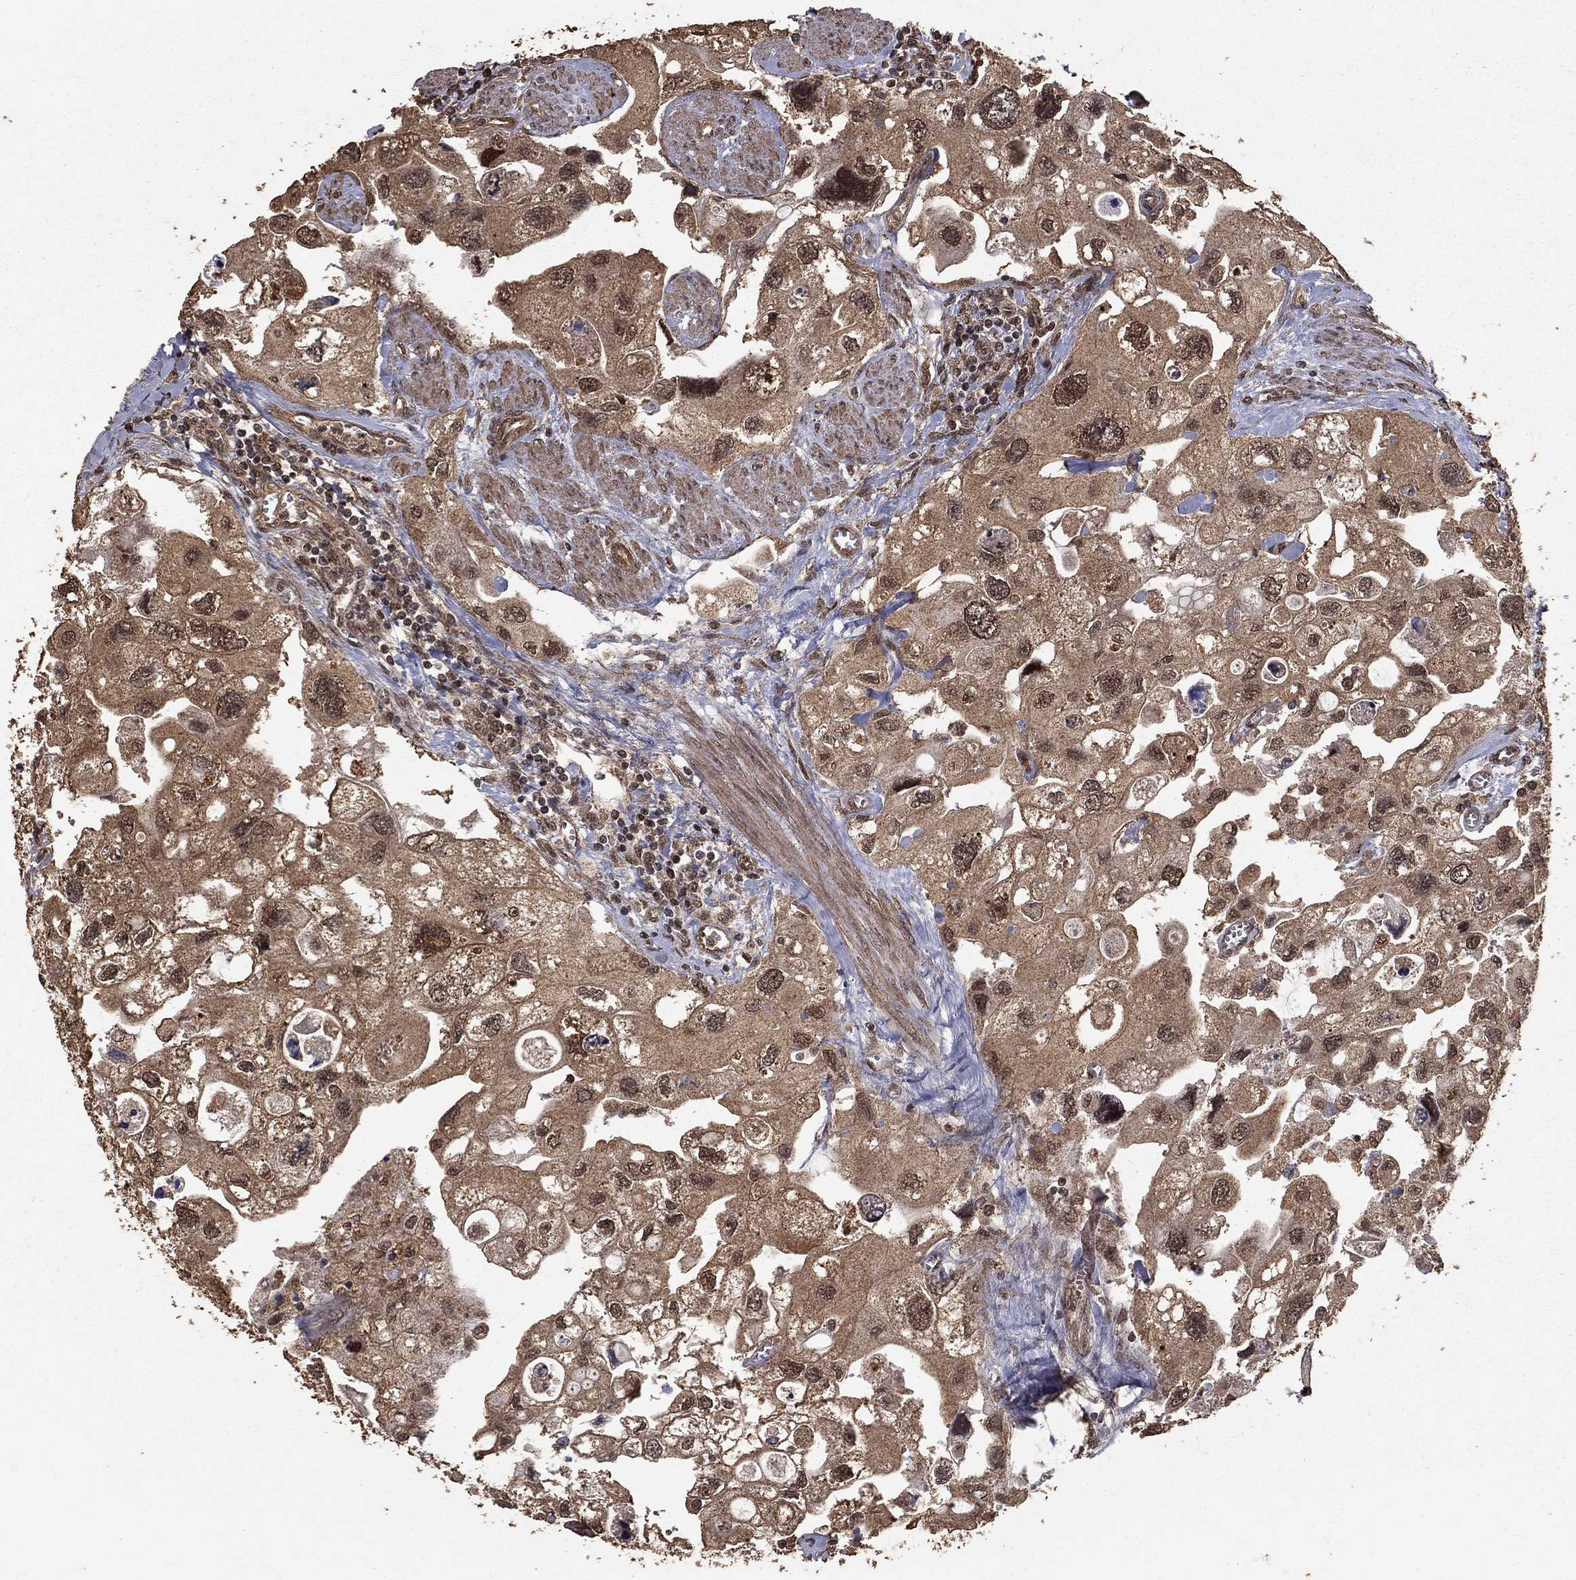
{"staining": {"intensity": "moderate", "quantity": "25%-75%", "location": "cytoplasmic/membranous,nuclear"}, "tissue": "urothelial cancer", "cell_type": "Tumor cells", "image_type": "cancer", "snomed": [{"axis": "morphology", "description": "Urothelial carcinoma, High grade"}, {"axis": "topography", "description": "Urinary bladder"}], "caption": "Urothelial carcinoma (high-grade) was stained to show a protein in brown. There is medium levels of moderate cytoplasmic/membranous and nuclear expression in approximately 25%-75% of tumor cells. Ihc stains the protein of interest in brown and the nuclei are stained blue.", "gene": "PRDM1", "patient": {"sex": "male", "age": 59}}